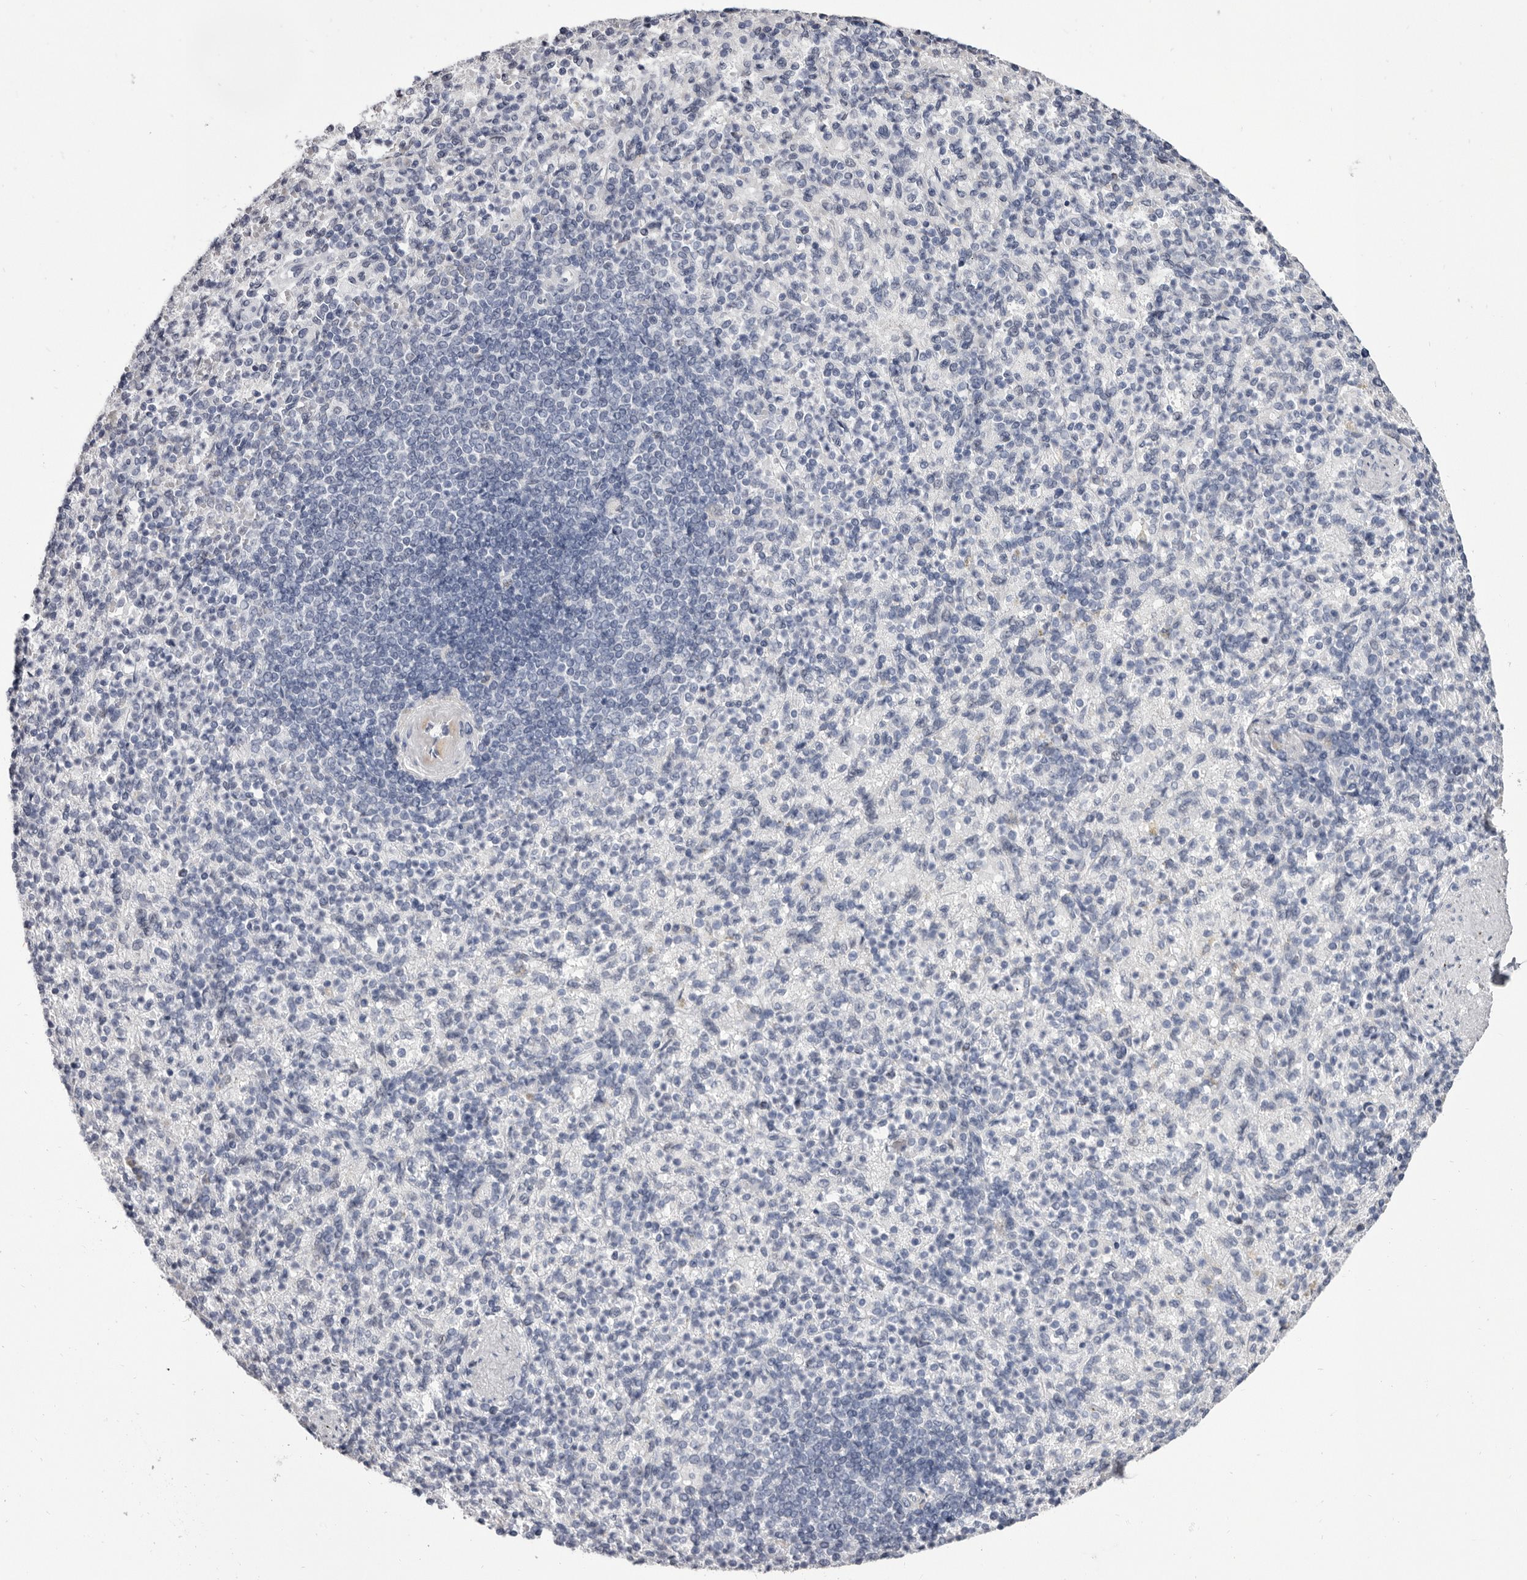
{"staining": {"intensity": "negative", "quantity": "none", "location": "none"}, "tissue": "spleen", "cell_type": "Cells in red pulp", "image_type": "normal", "snomed": [{"axis": "morphology", "description": "Normal tissue, NOS"}, {"axis": "topography", "description": "Spleen"}], "caption": "This is a micrograph of immunohistochemistry (IHC) staining of normal spleen, which shows no positivity in cells in red pulp. (DAB (3,3'-diaminobenzidine) immunohistochemistry (IHC) with hematoxylin counter stain).", "gene": "ZNF326", "patient": {"sex": "female", "age": 74}}